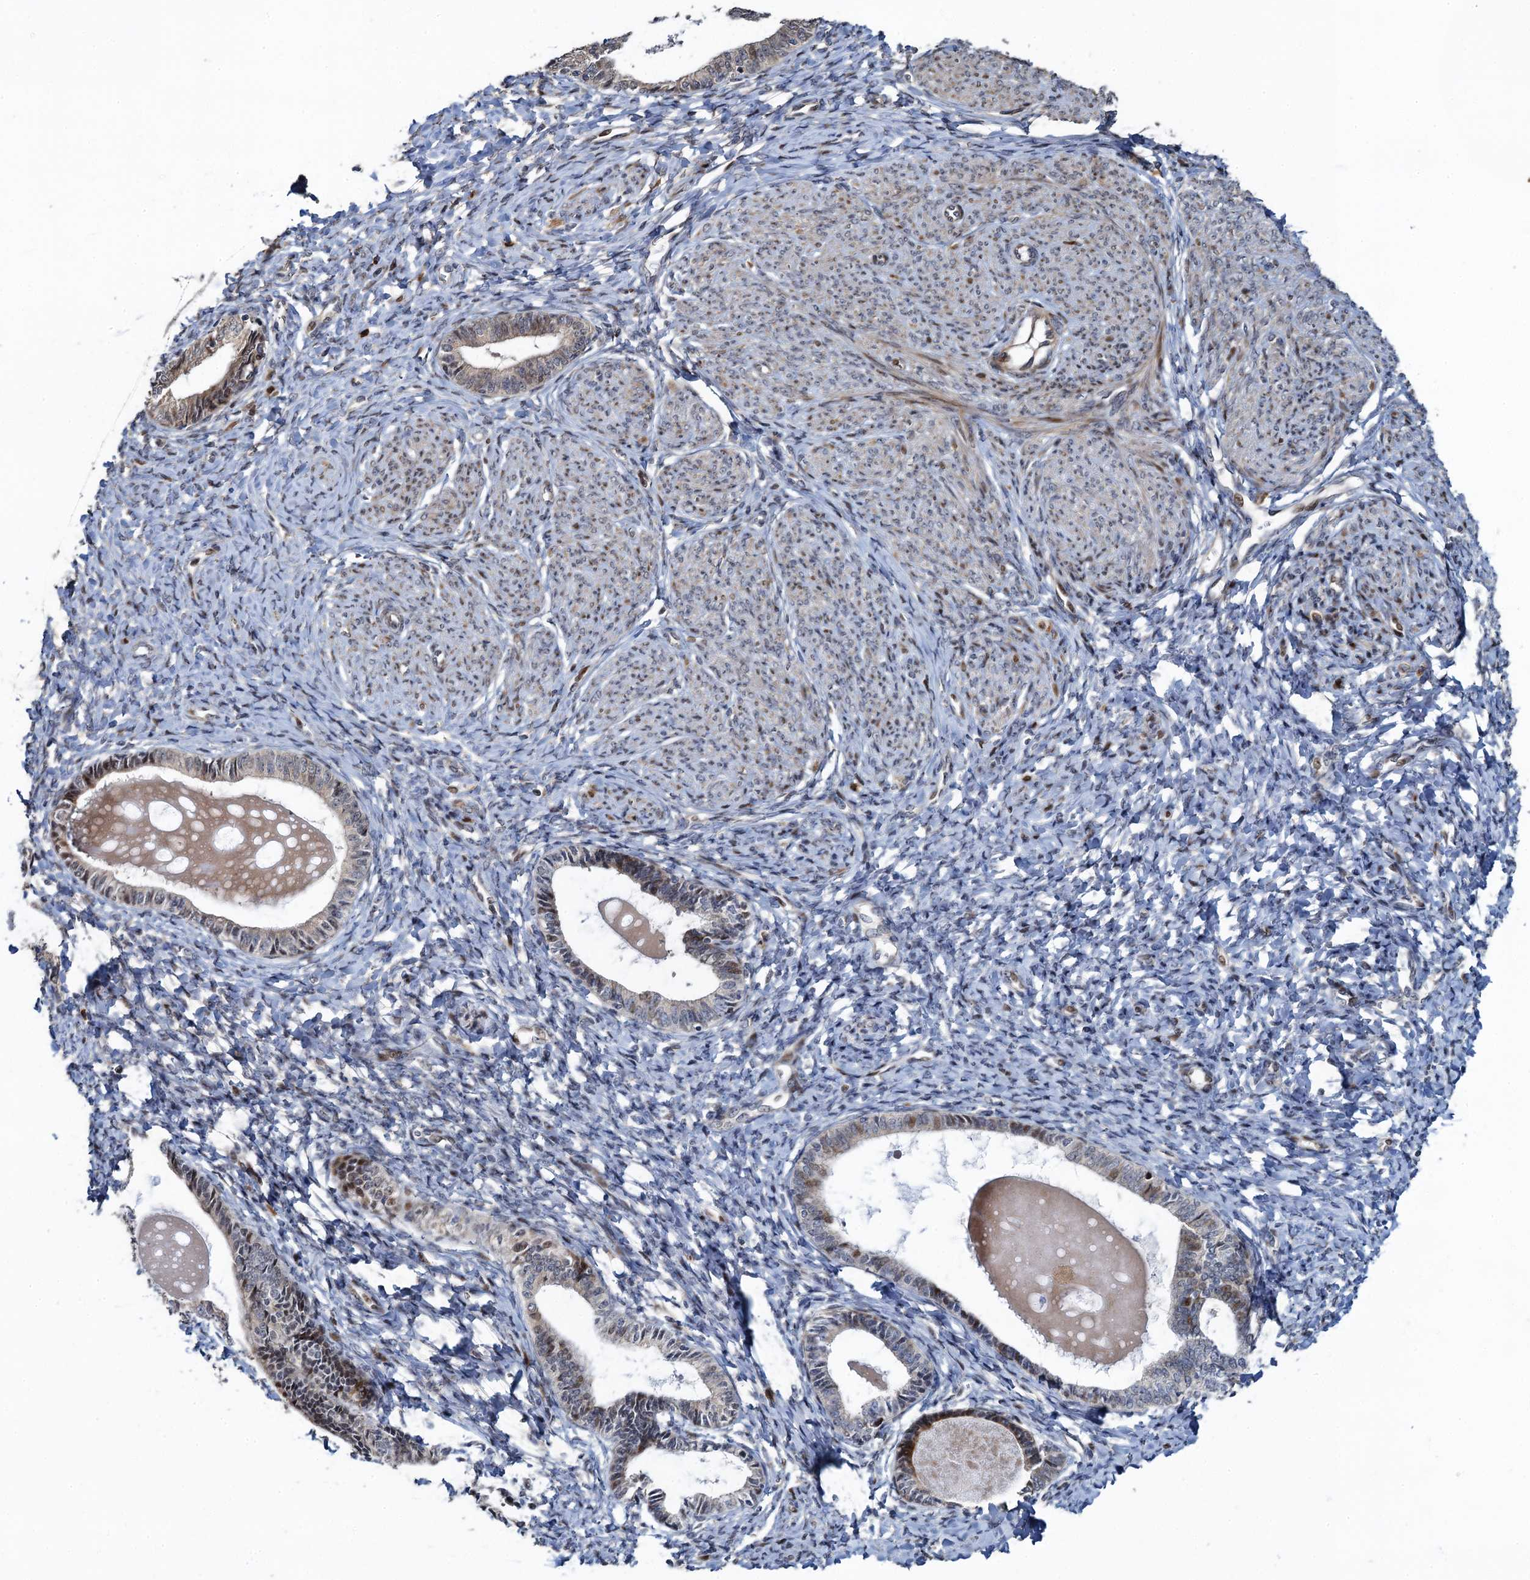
{"staining": {"intensity": "negative", "quantity": "none", "location": "none"}, "tissue": "endometrium", "cell_type": "Cells in endometrial stroma", "image_type": "normal", "snomed": [{"axis": "morphology", "description": "Normal tissue, NOS"}, {"axis": "topography", "description": "Endometrium"}], "caption": "Normal endometrium was stained to show a protein in brown. There is no significant expression in cells in endometrial stroma. (Stains: DAB immunohistochemistry with hematoxylin counter stain, Microscopy: brightfield microscopy at high magnification).", "gene": "ATOSA", "patient": {"sex": "female", "age": 72}}